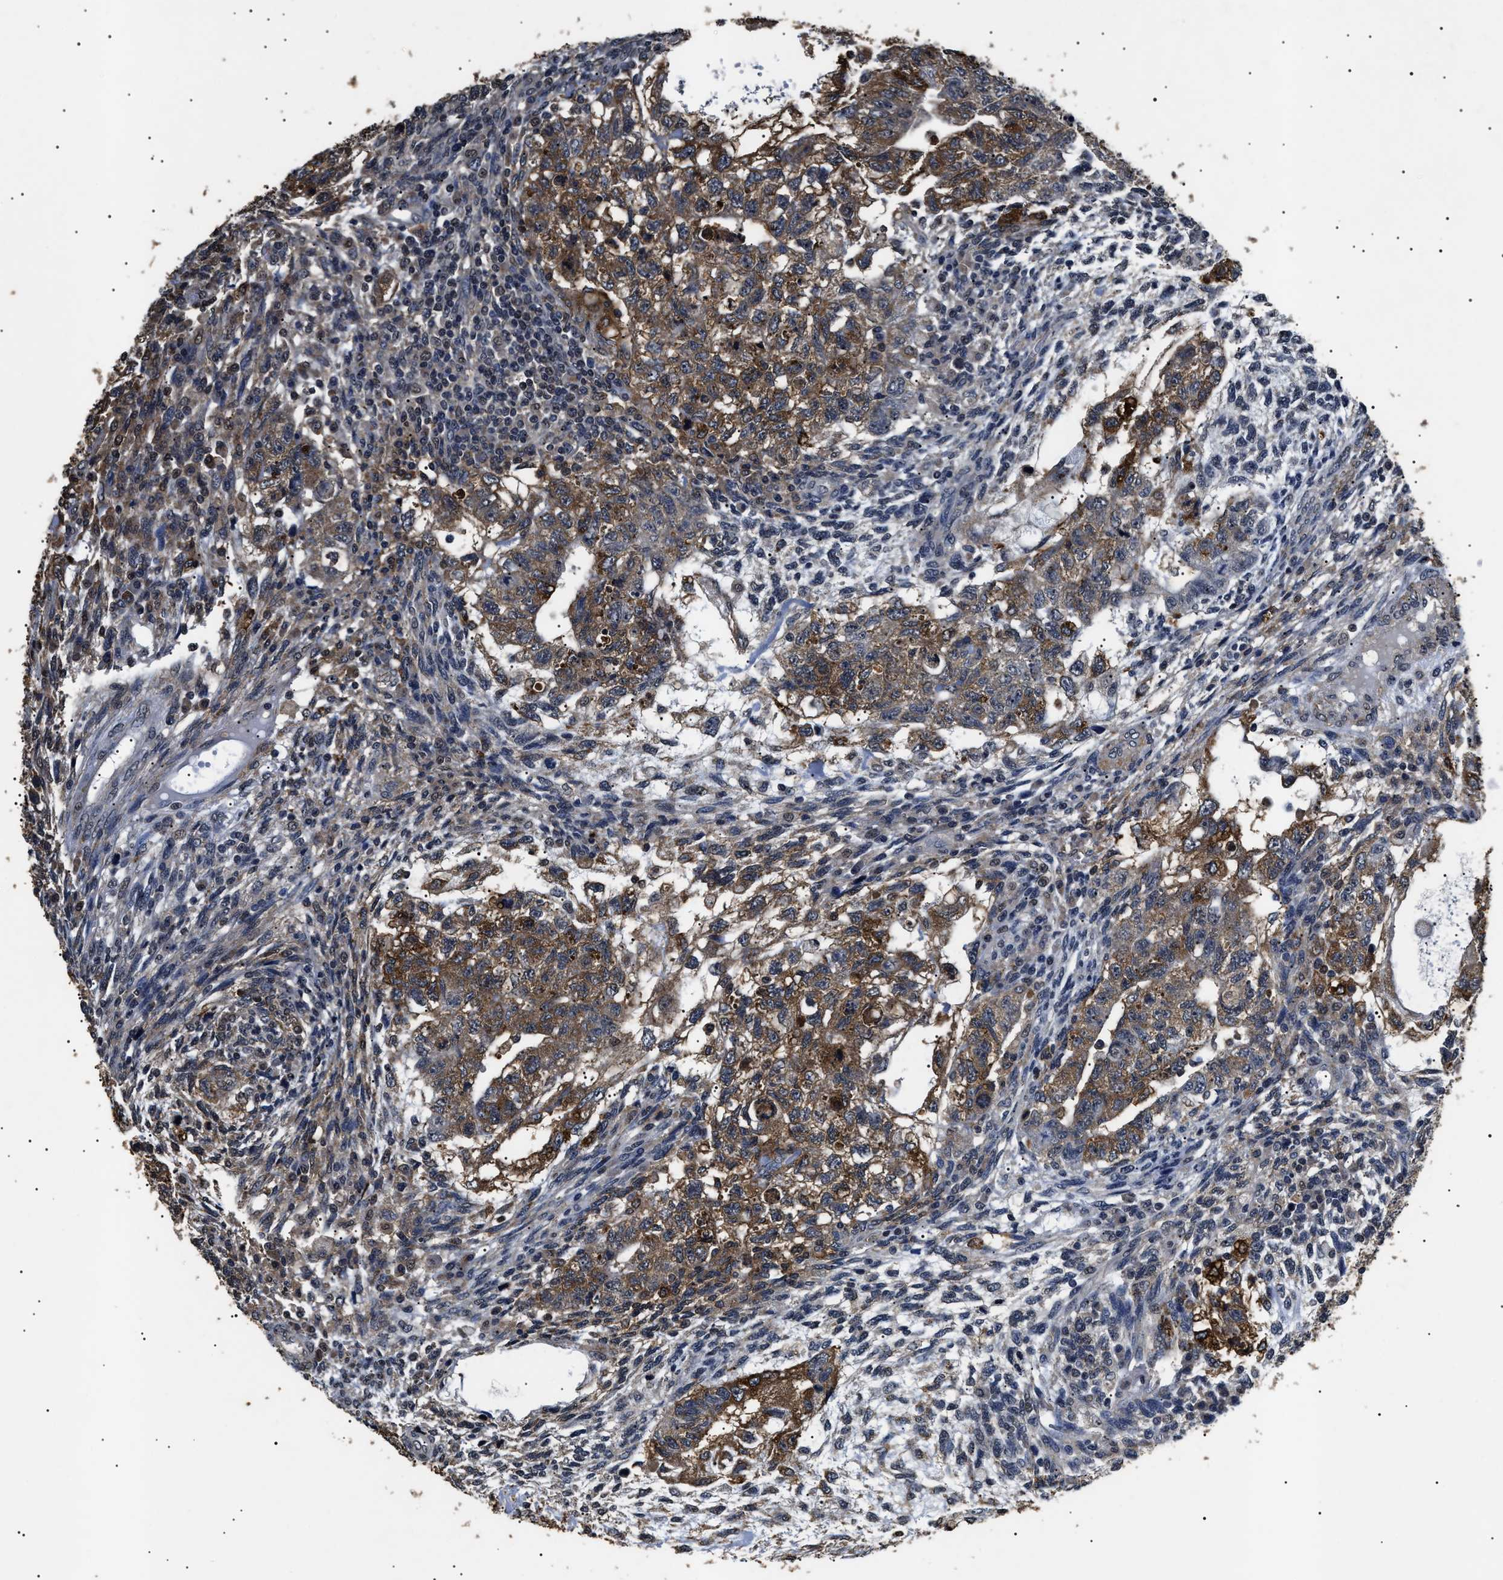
{"staining": {"intensity": "moderate", "quantity": ">75%", "location": "cytoplasmic/membranous"}, "tissue": "testis cancer", "cell_type": "Tumor cells", "image_type": "cancer", "snomed": [{"axis": "morphology", "description": "Normal tissue, NOS"}, {"axis": "morphology", "description": "Carcinoma, Embryonal, NOS"}, {"axis": "topography", "description": "Testis"}], "caption": "Embryonal carcinoma (testis) was stained to show a protein in brown. There is medium levels of moderate cytoplasmic/membranous staining in about >75% of tumor cells. The protein of interest is stained brown, and the nuclei are stained in blue (DAB IHC with brightfield microscopy, high magnification).", "gene": "ANP32E", "patient": {"sex": "male", "age": 36}}